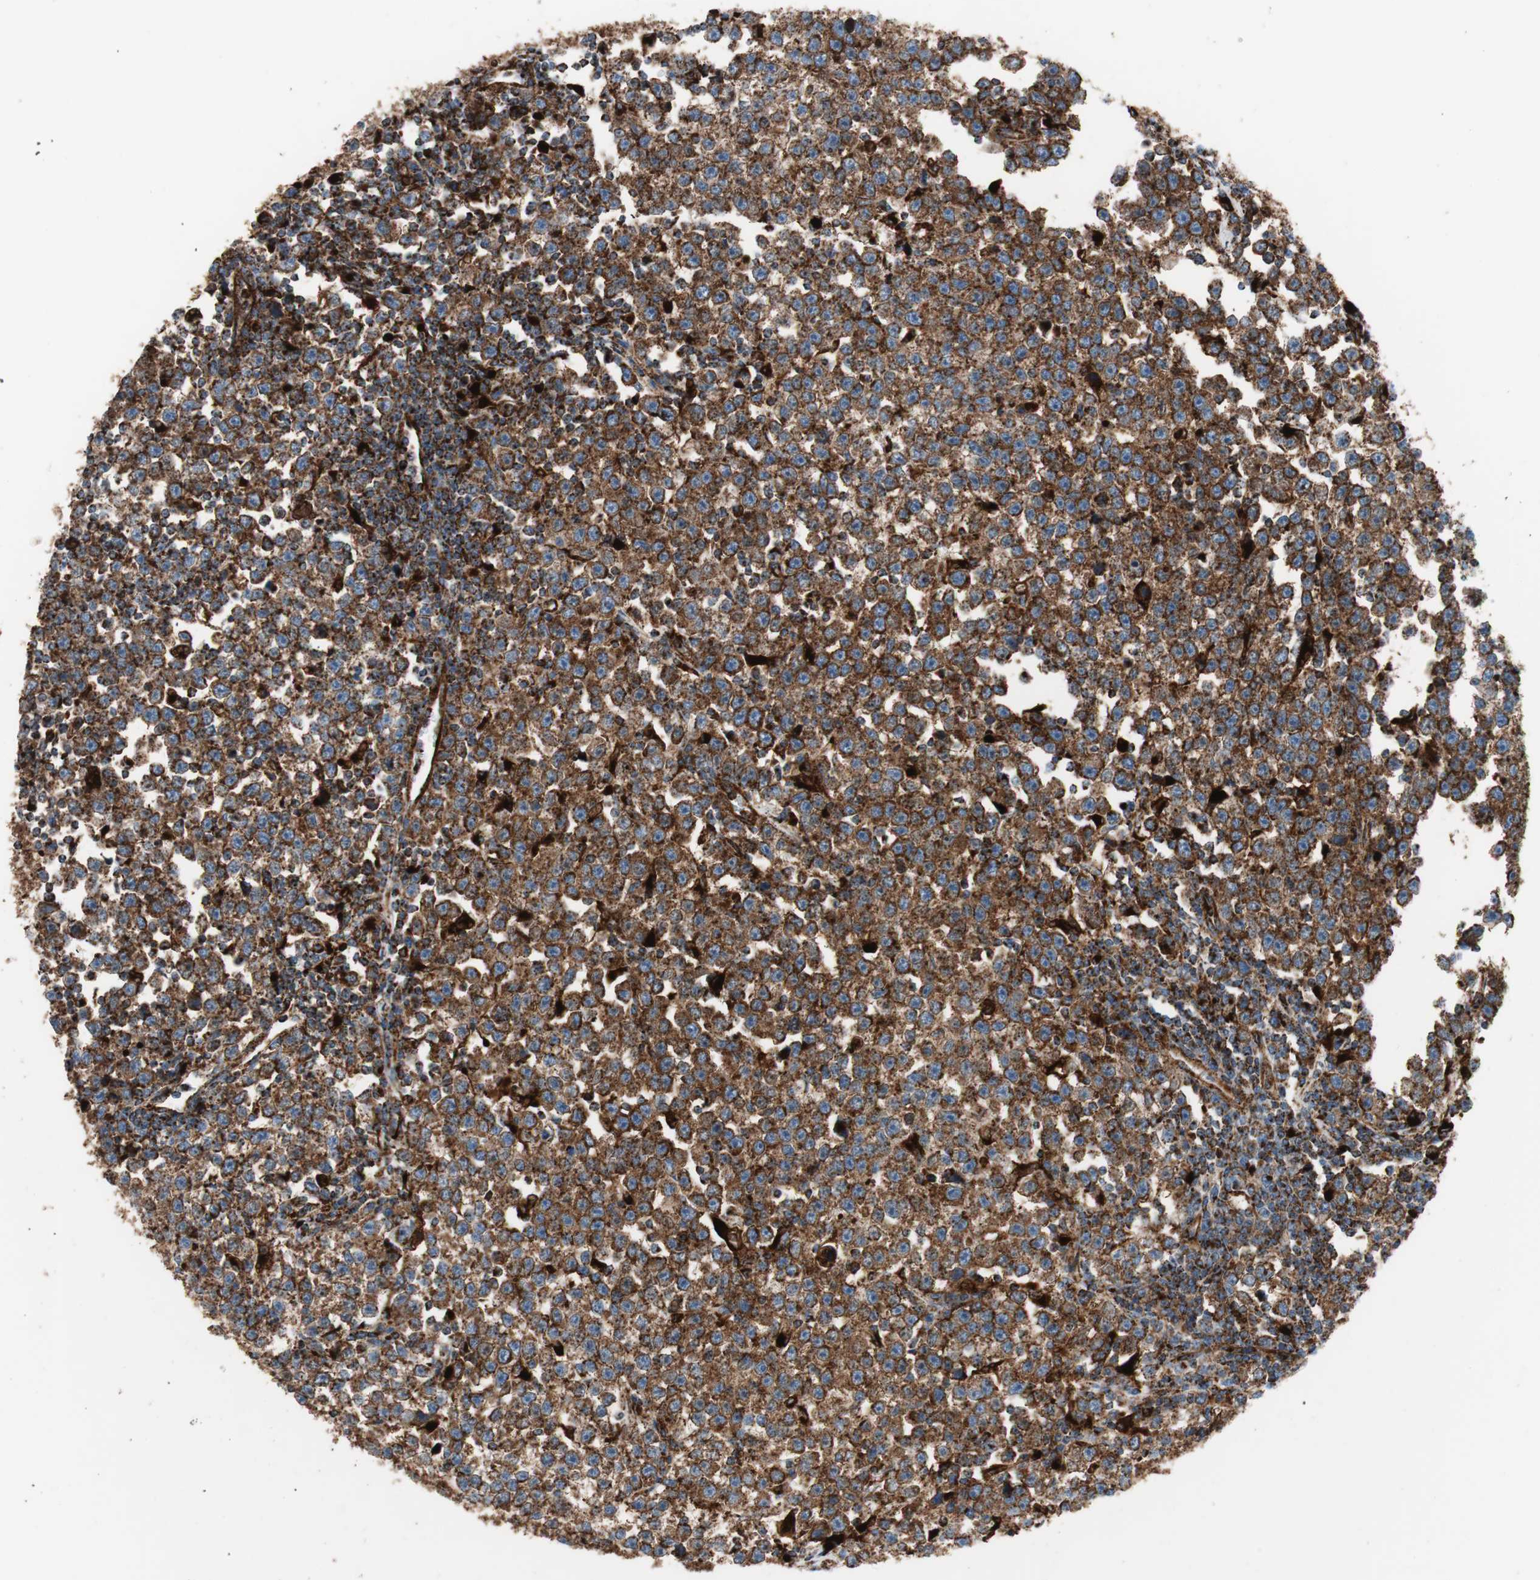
{"staining": {"intensity": "strong", "quantity": ">75%", "location": "cytoplasmic/membranous"}, "tissue": "testis cancer", "cell_type": "Tumor cells", "image_type": "cancer", "snomed": [{"axis": "morphology", "description": "Seminoma, NOS"}, {"axis": "topography", "description": "Testis"}], "caption": "Human testis seminoma stained with a protein marker shows strong staining in tumor cells.", "gene": "LAMP1", "patient": {"sex": "male", "age": 43}}